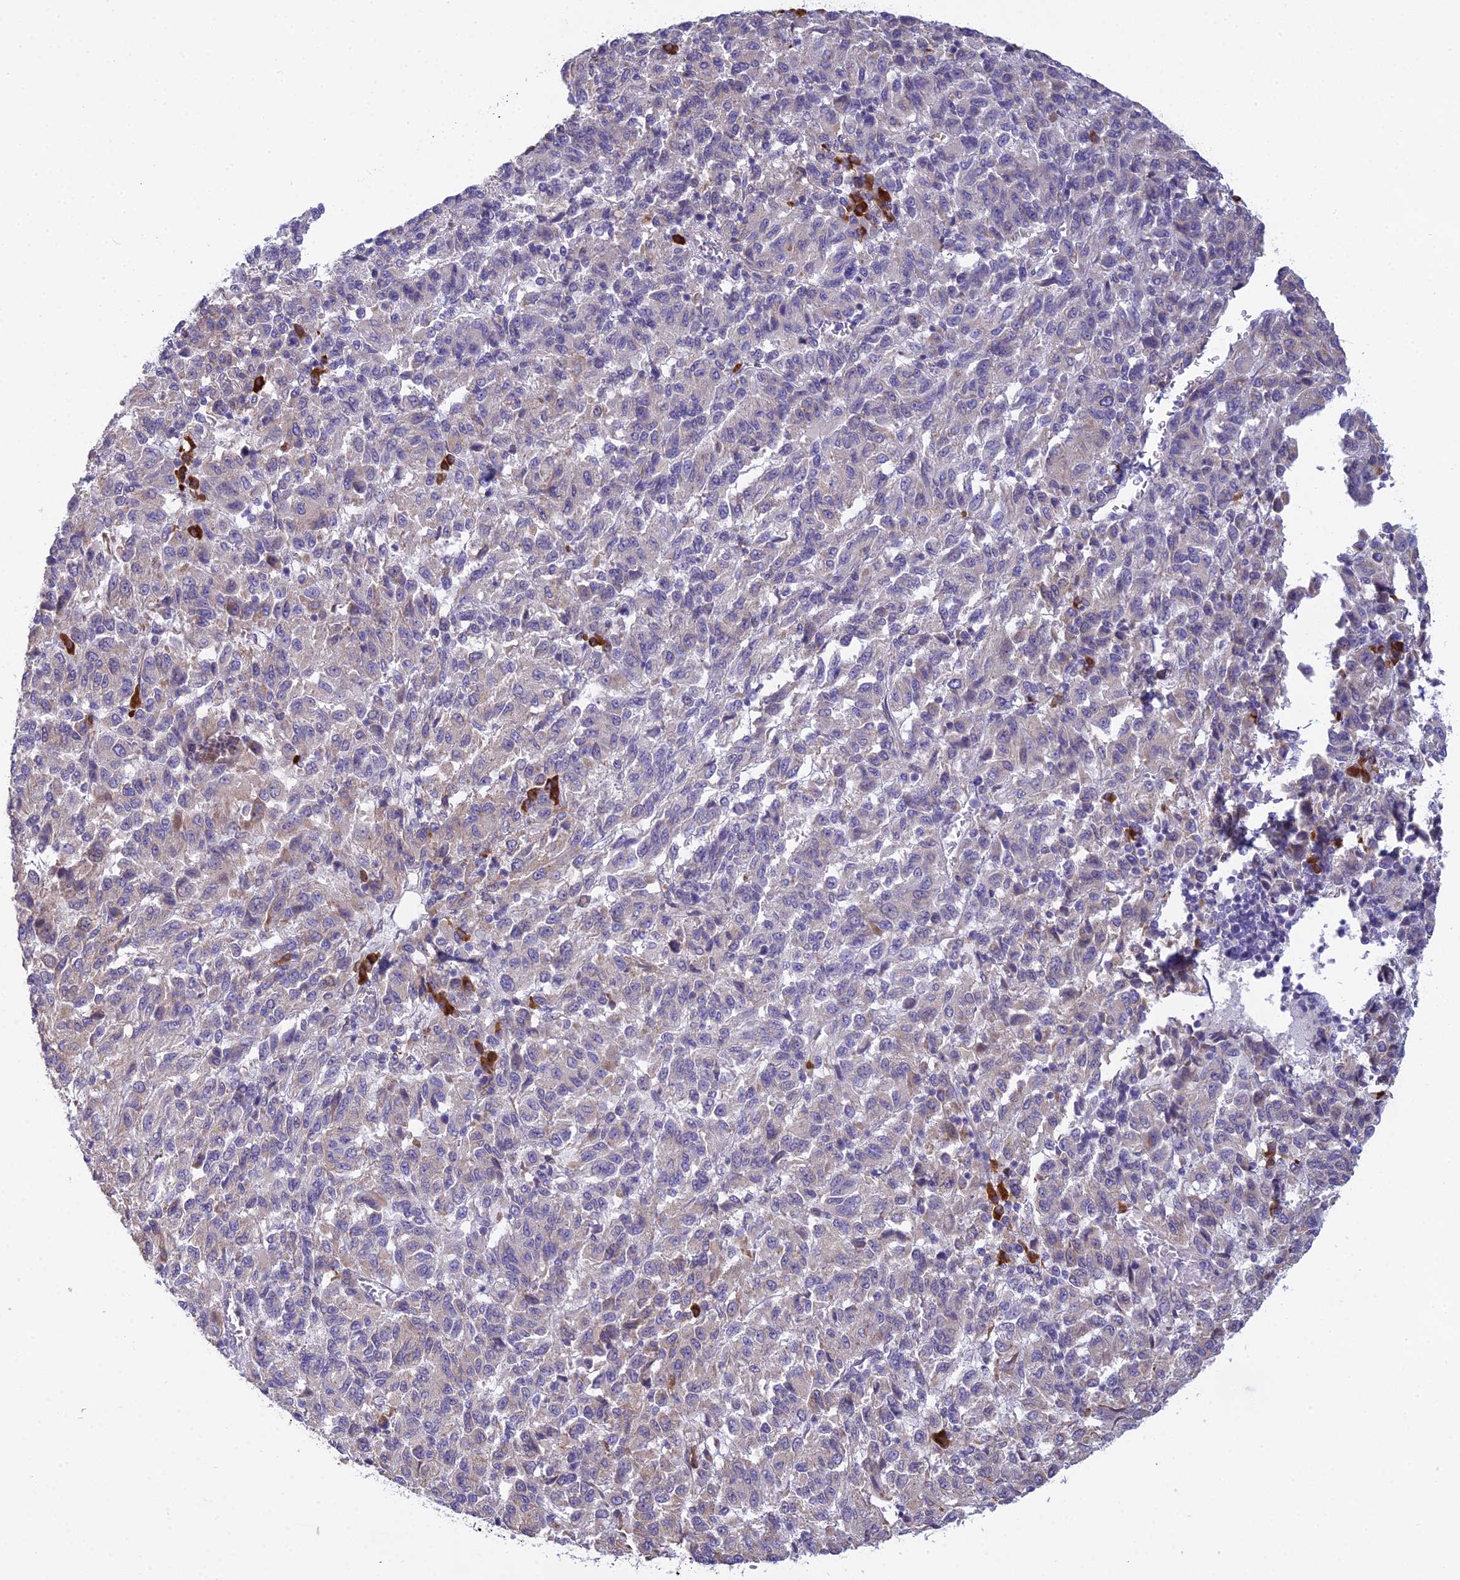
{"staining": {"intensity": "negative", "quantity": "none", "location": "none"}, "tissue": "melanoma", "cell_type": "Tumor cells", "image_type": "cancer", "snomed": [{"axis": "morphology", "description": "Malignant melanoma, Metastatic site"}, {"axis": "topography", "description": "Lung"}], "caption": "DAB (3,3'-diaminobenzidine) immunohistochemical staining of melanoma exhibits no significant positivity in tumor cells. (DAB (3,3'-diaminobenzidine) immunohistochemistry (IHC), high magnification).", "gene": "HM13", "patient": {"sex": "male", "age": 64}}